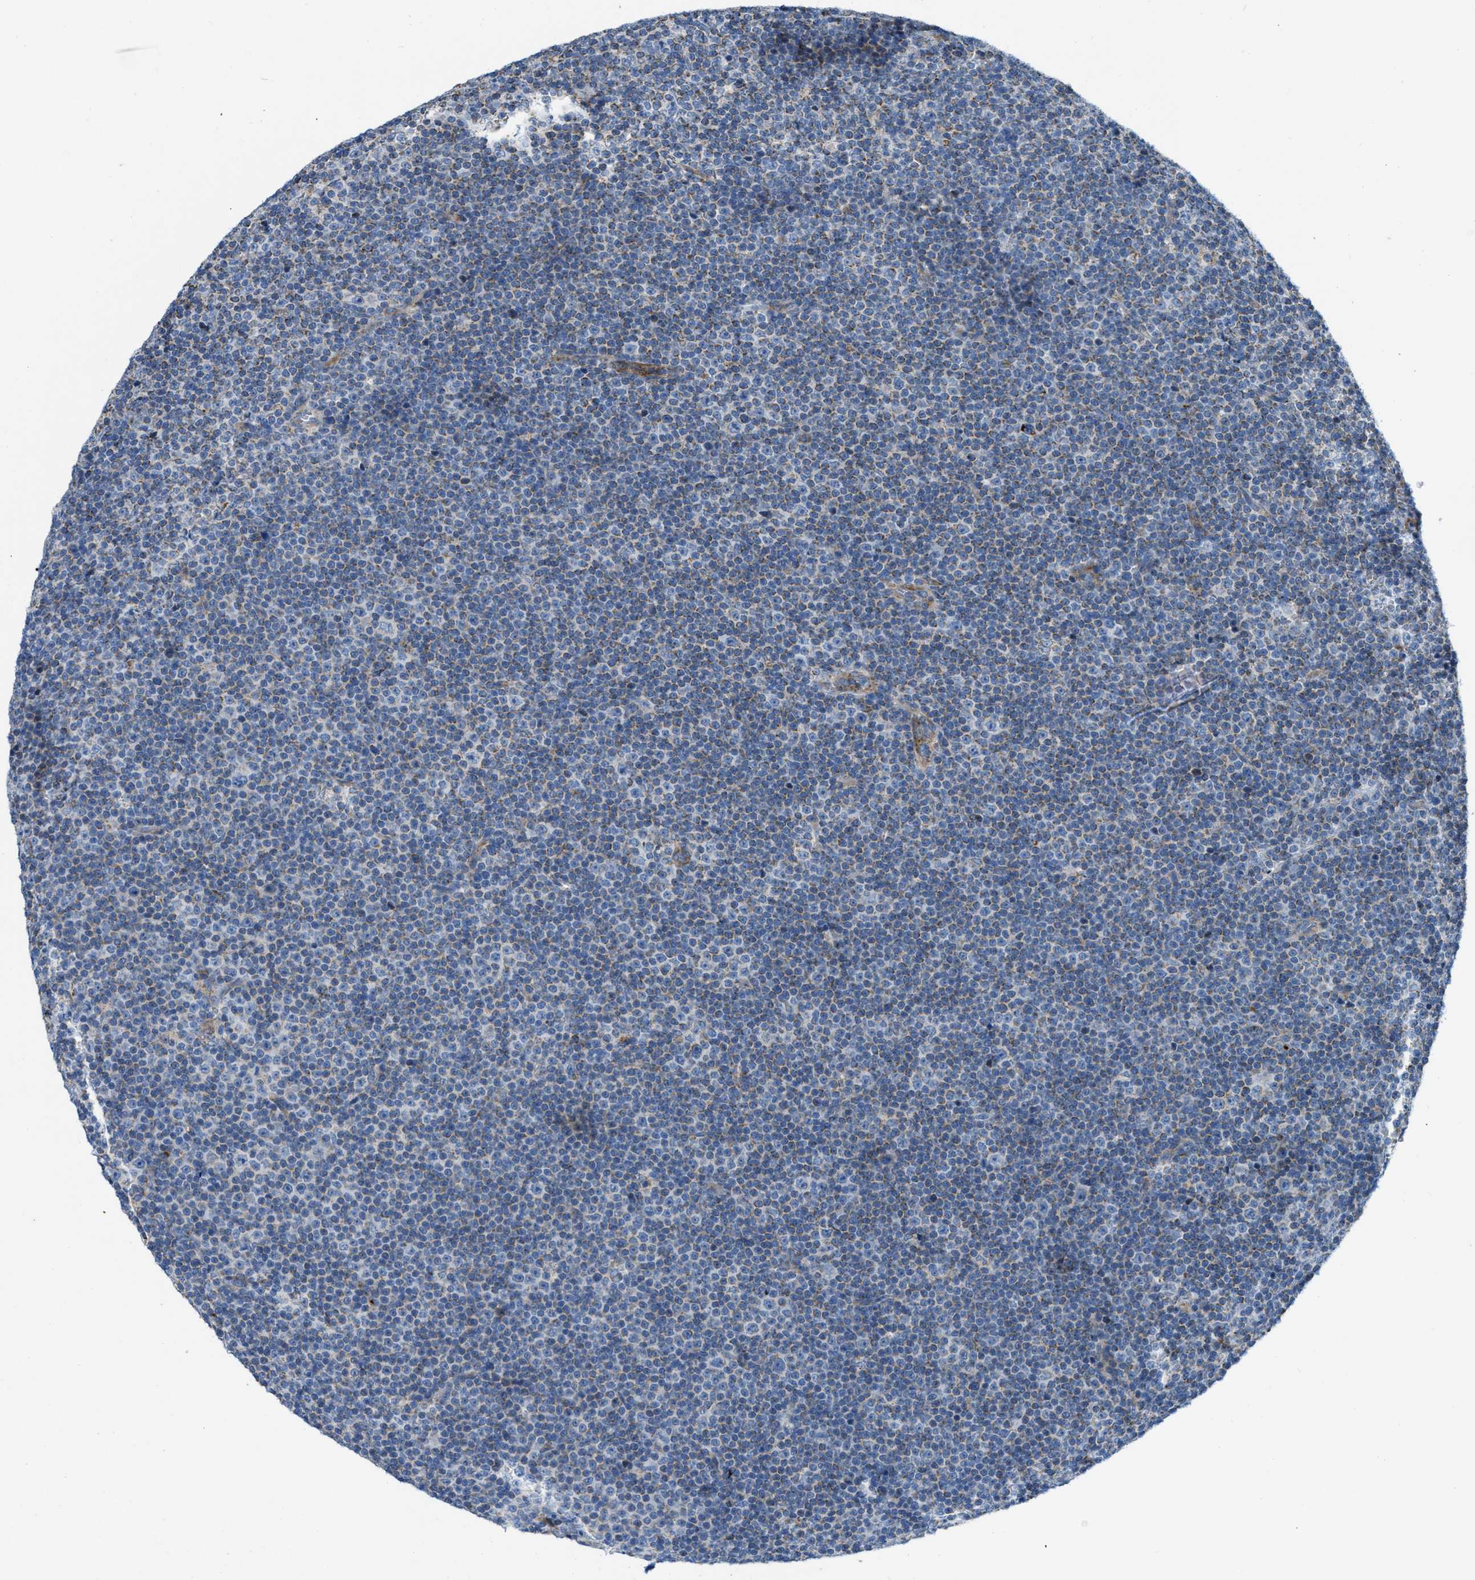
{"staining": {"intensity": "weak", "quantity": ">75%", "location": "cytoplasmic/membranous"}, "tissue": "lymphoma", "cell_type": "Tumor cells", "image_type": "cancer", "snomed": [{"axis": "morphology", "description": "Malignant lymphoma, non-Hodgkin's type, Low grade"}, {"axis": "topography", "description": "Lymph node"}], "caption": "High-magnification brightfield microscopy of lymphoma stained with DAB (brown) and counterstained with hematoxylin (blue). tumor cells exhibit weak cytoplasmic/membranous positivity is present in approximately>75% of cells. Using DAB (3,3'-diaminobenzidine) (brown) and hematoxylin (blue) stains, captured at high magnification using brightfield microscopy.", "gene": "JADE1", "patient": {"sex": "female", "age": 67}}